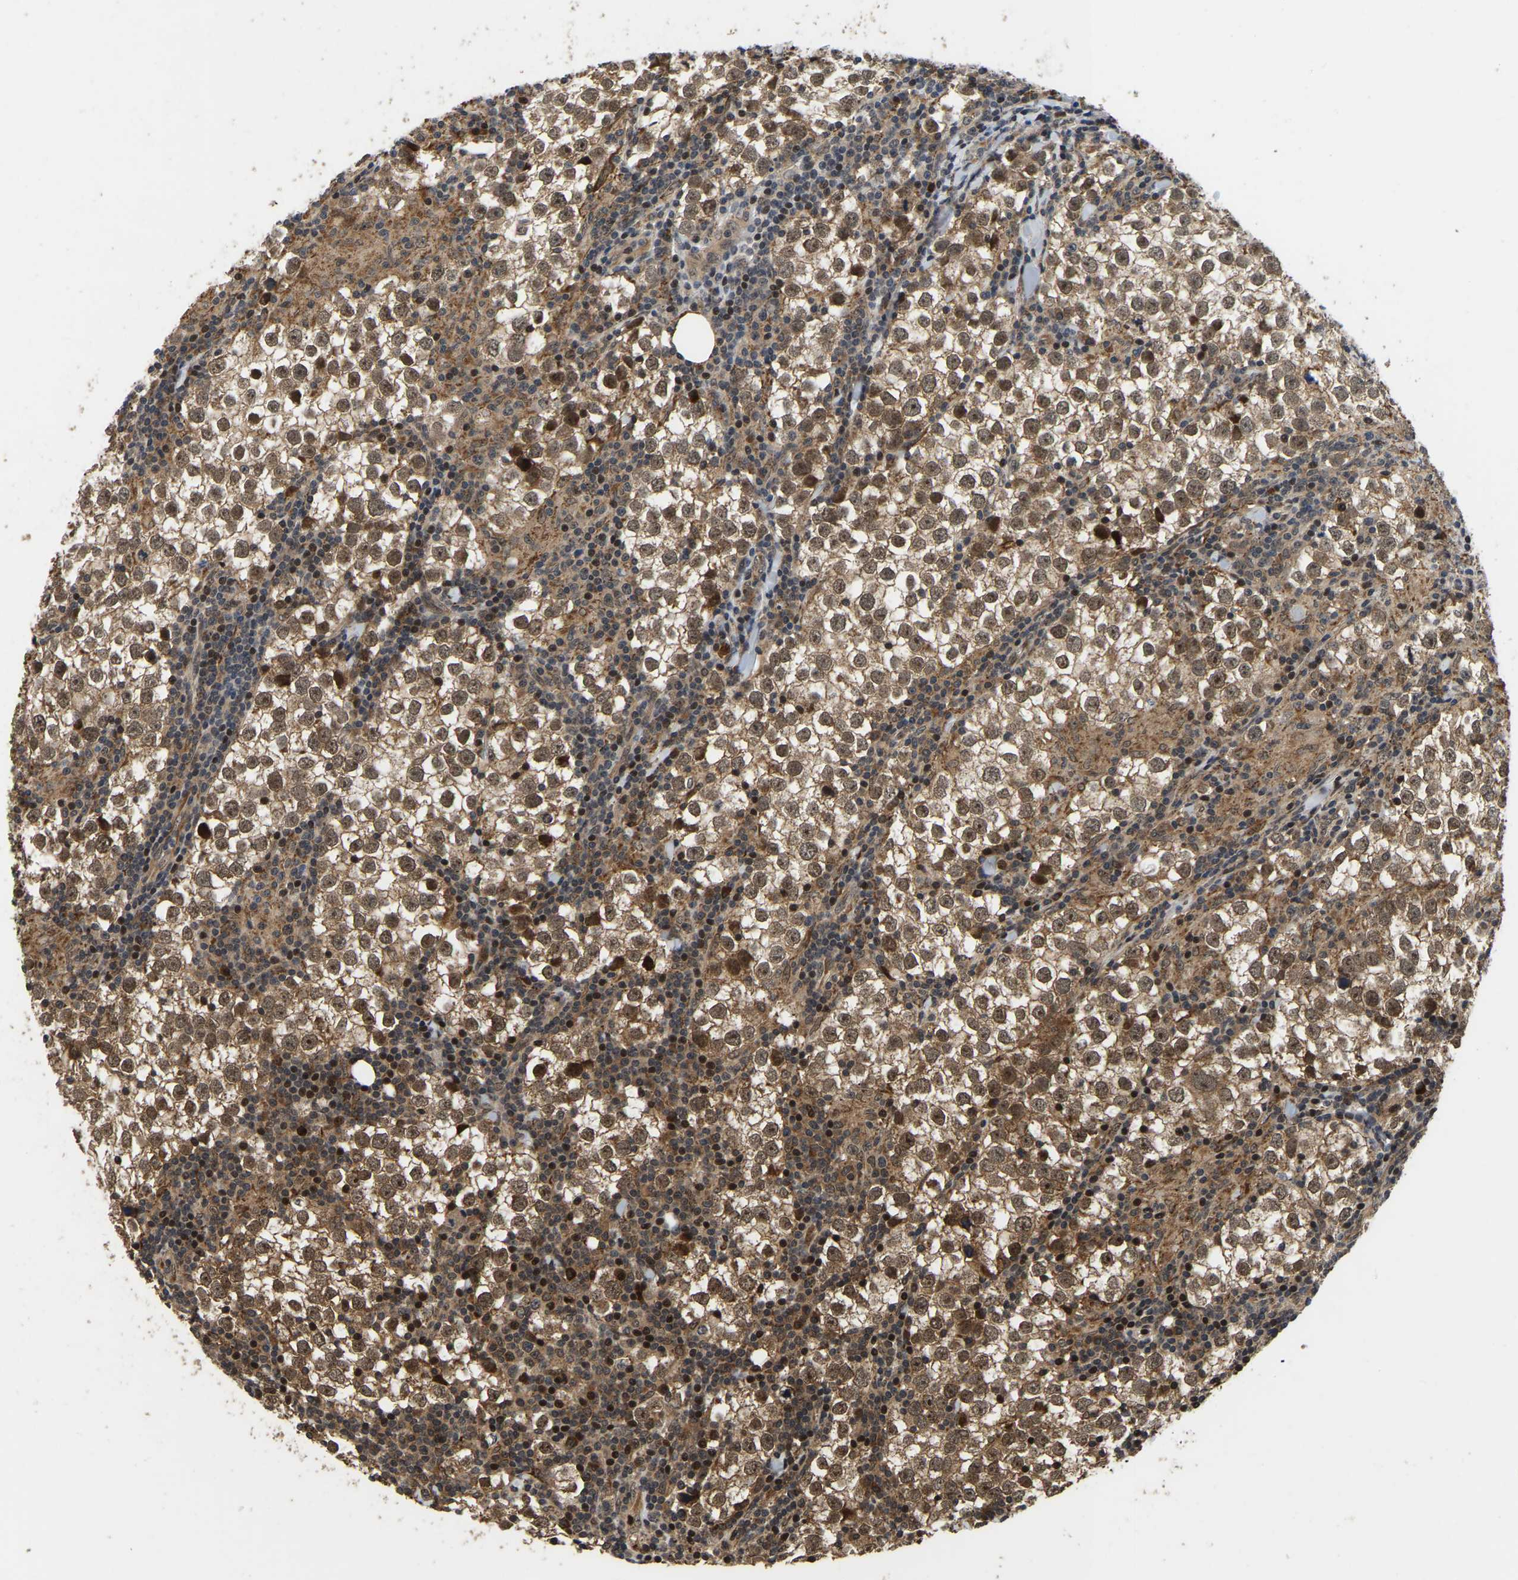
{"staining": {"intensity": "moderate", "quantity": ">75%", "location": "cytoplasmic/membranous,nuclear"}, "tissue": "testis cancer", "cell_type": "Tumor cells", "image_type": "cancer", "snomed": [{"axis": "morphology", "description": "Seminoma, NOS"}, {"axis": "morphology", "description": "Carcinoma, Embryonal, NOS"}, {"axis": "topography", "description": "Testis"}], "caption": "The immunohistochemical stain shows moderate cytoplasmic/membranous and nuclear expression in tumor cells of testis cancer (embryonal carcinoma) tissue.", "gene": "CIAO1", "patient": {"sex": "male", "age": 36}}